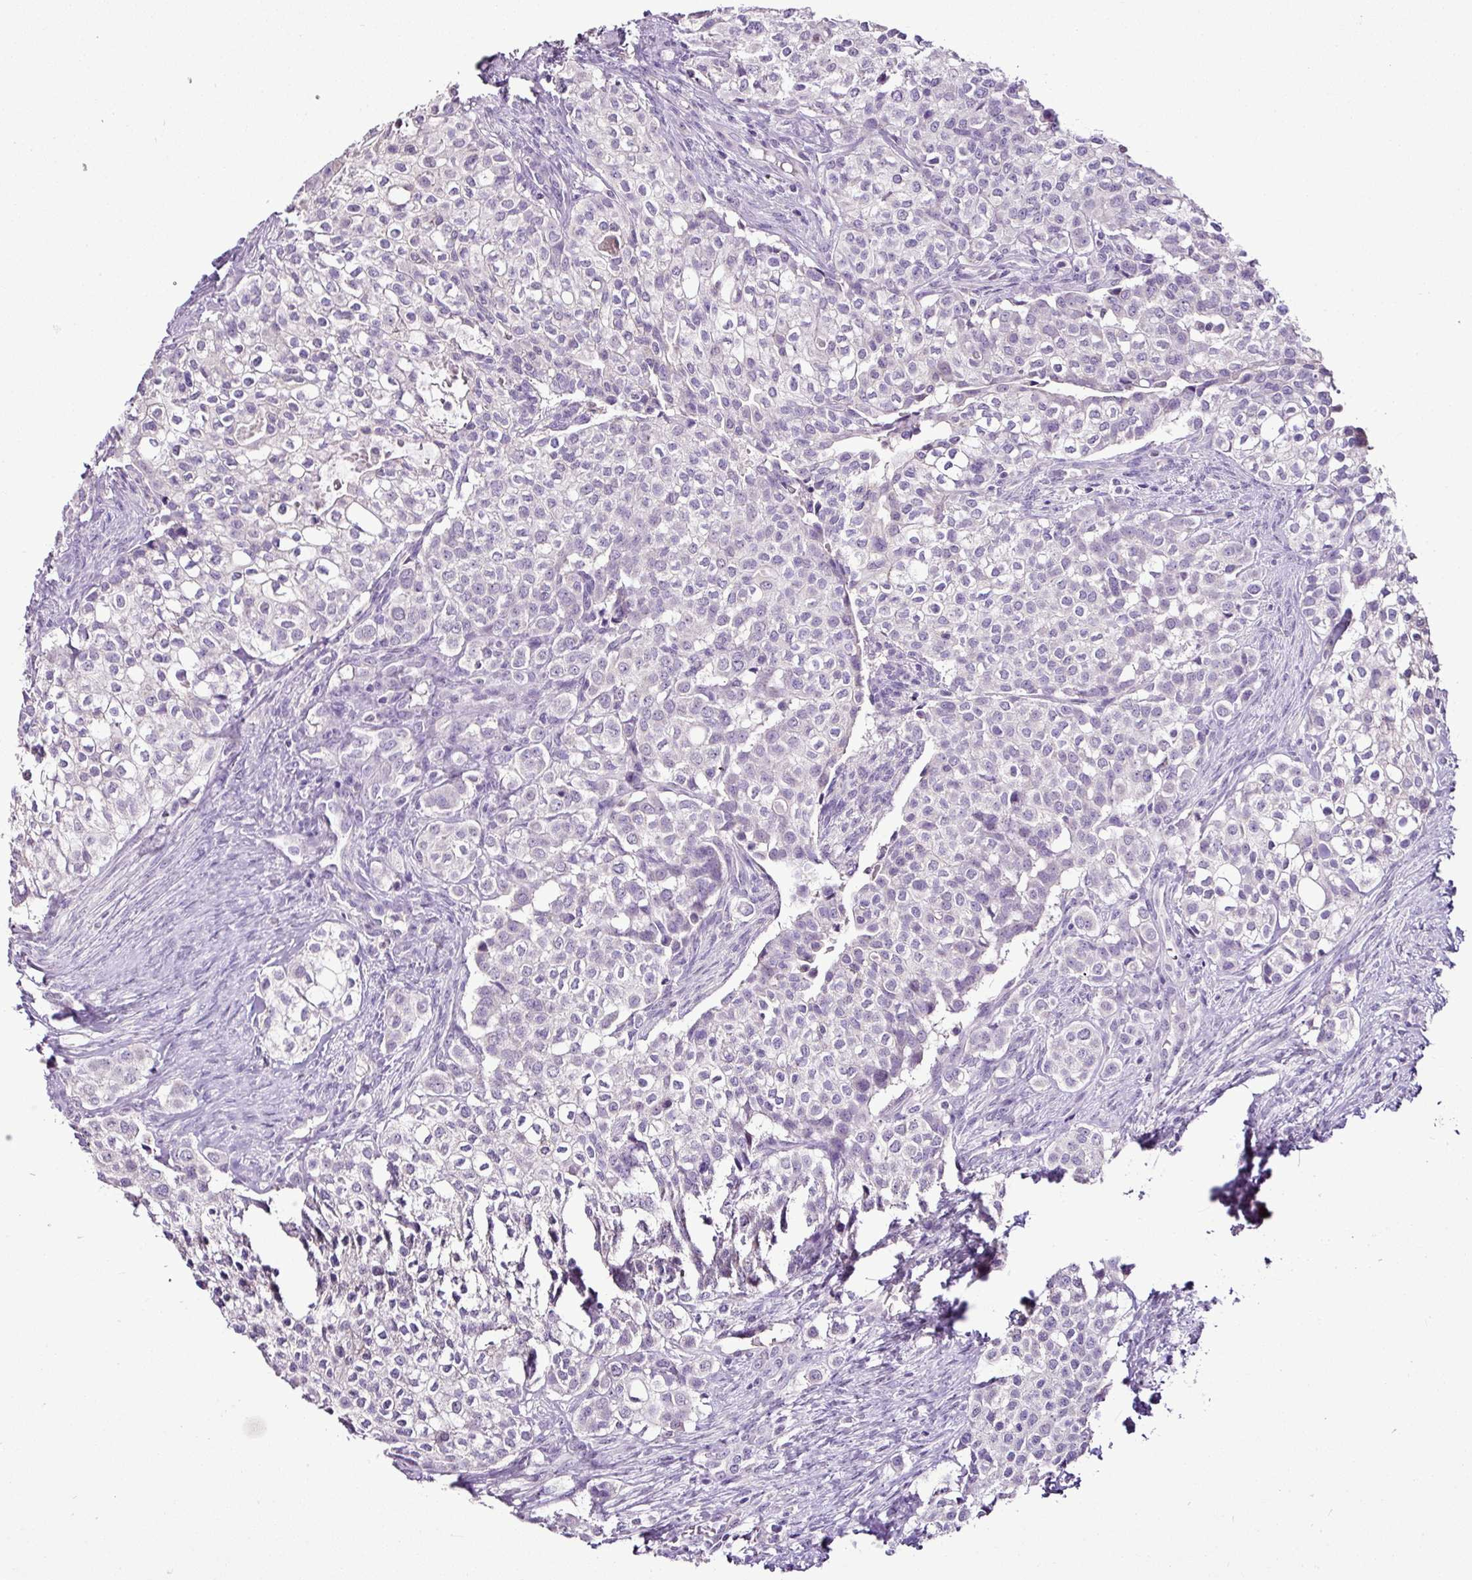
{"staining": {"intensity": "negative", "quantity": "none", "location": "none"}, "tissue": "head and neck cancer", "cell_type": "Tumor cells", "image_type": "cancer", "snomed": [{"axis": "morphology", "description": "Adenocarcinoma, NOS"}, {"axis": "topography", "description": "Head-Neck"}], "caption": "A micrograph of human head and neck adenocarcinoma is negative for staining in tumor cells.", "gene": "ESR1", "patient": {"sex": "male", "age": 81}}